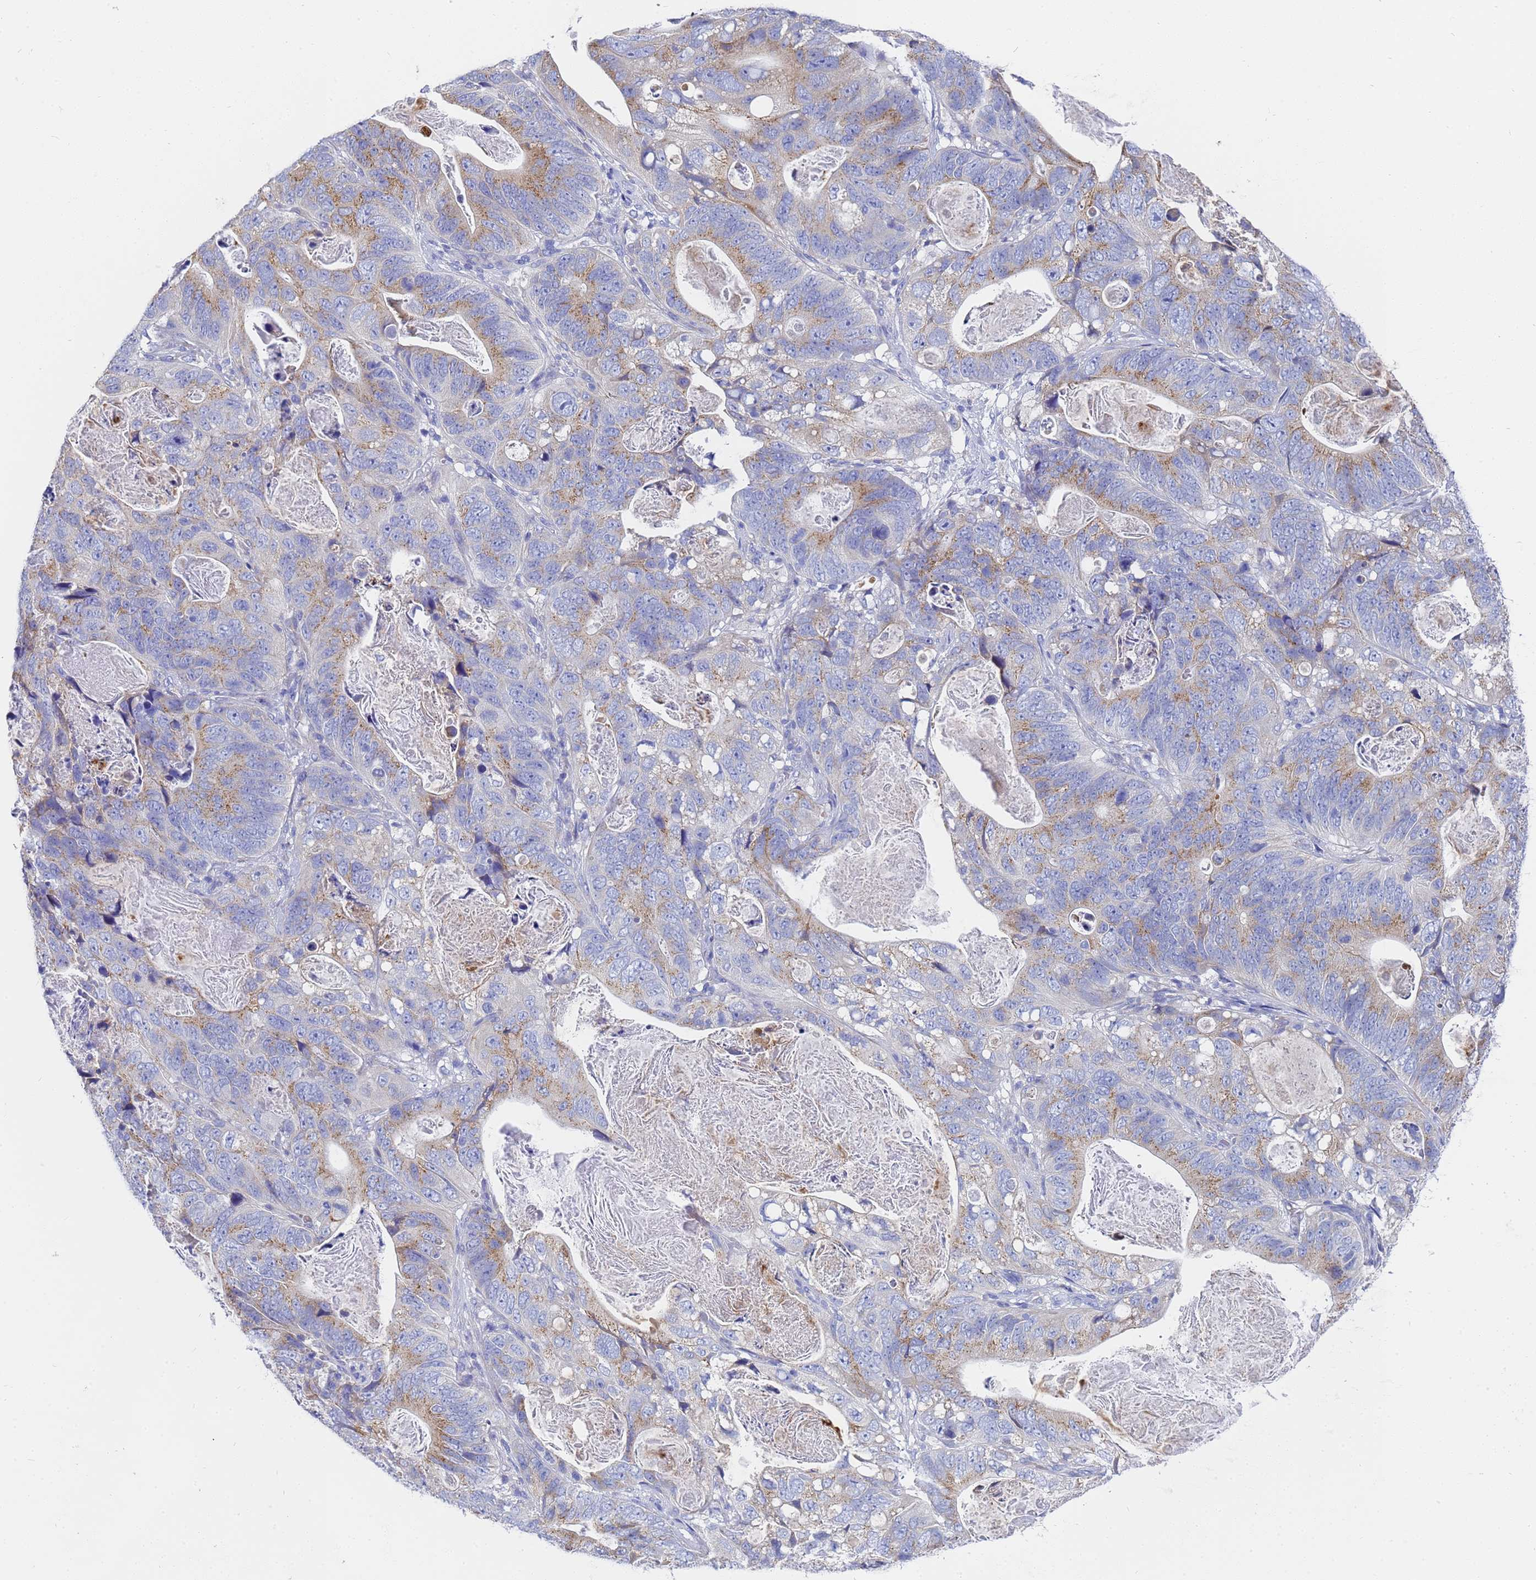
{"staining": {"intensity": "moderate", "quantity": "25%-75%", "location": "cytoplasmic/membranous"}, "tissue": "stomach cancer", "cell_type": "Tumor cells", "image_type": "cancer", "snomed": [{"axis": "morphology", "description": "Normal tissue, NOS"}, {"axis": "morphology", "description": "Adenocarcinoma, NOS"}, {"axis": "topography", "description": "Stomach"}], "caption": "Immunohistochemical staining of stomach cancer (adenocarcinoma) exhibits moderate cytoplasmic/membranous protein staining in about 25%-75% of tumor cells.", "gene": "TM4SF4", "patient": {"sex": "female", "age": 89}}